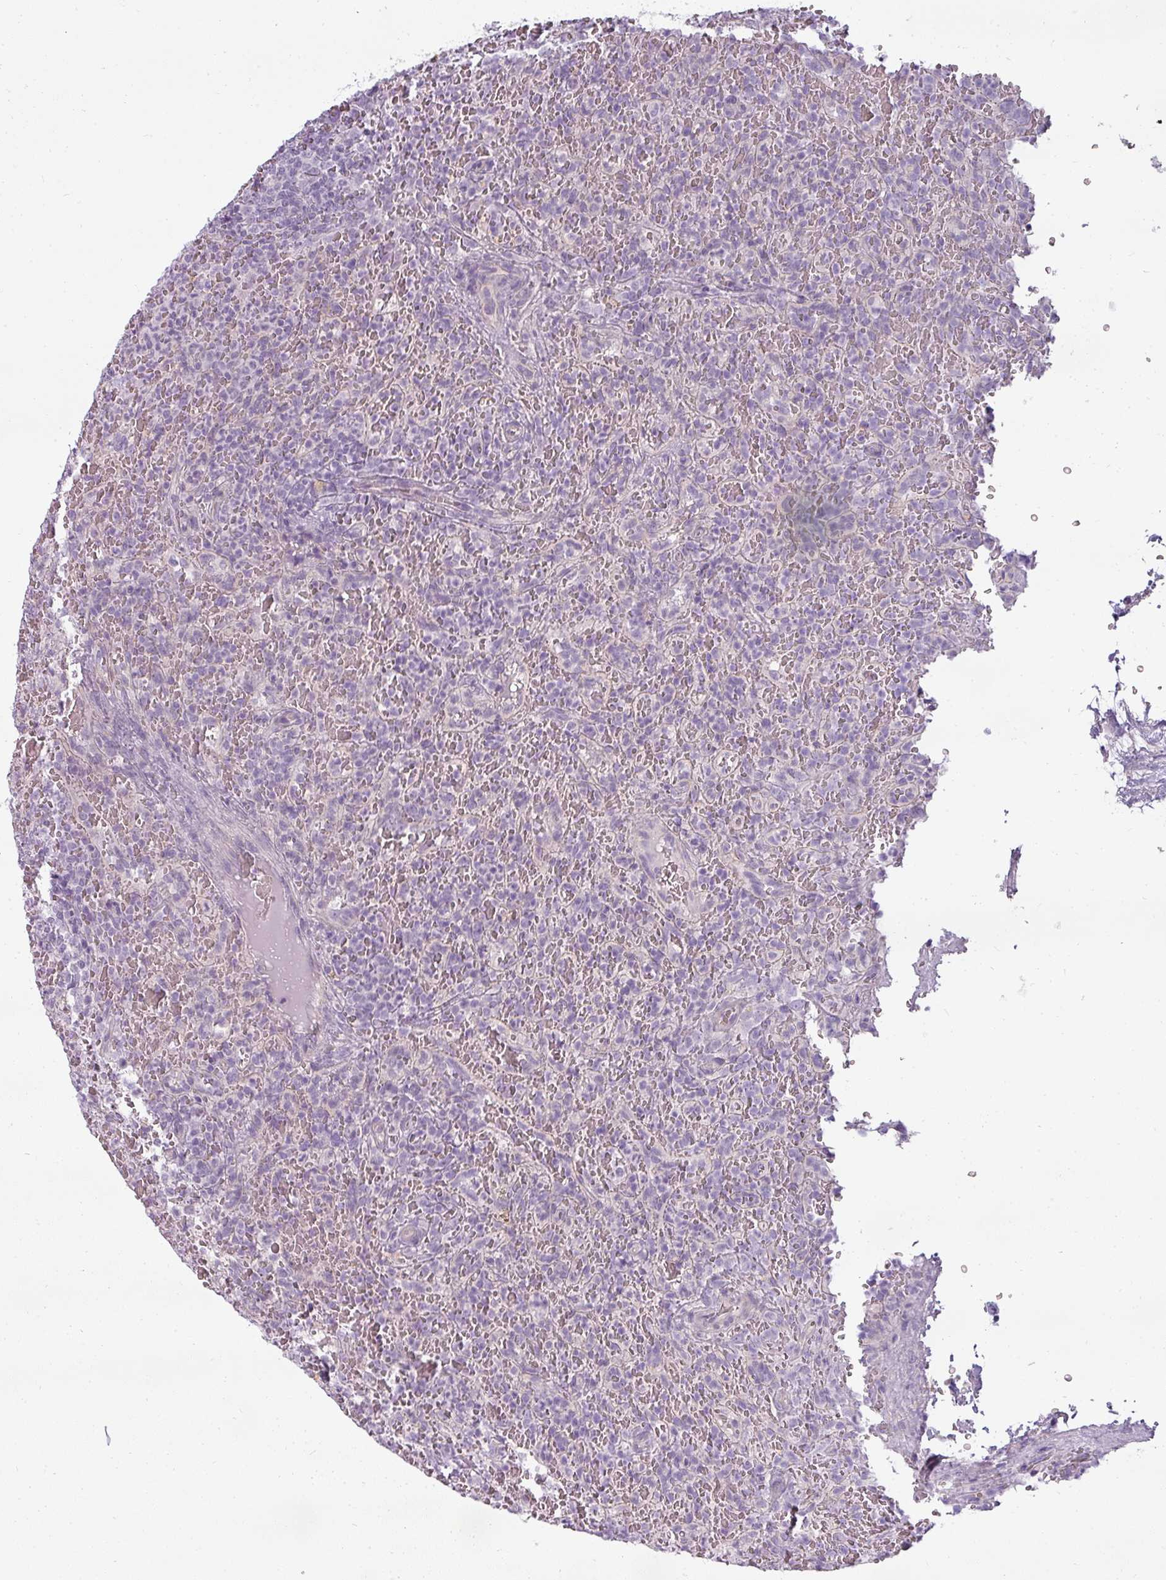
{"staining": {"intensity": "negative", "quantity": "none", "location": "none"}, "tissue": "lymphoma", "cell_type": "Tumor cells", "image_type": "cancer", "snomed": [{"axis": "morphology", "description": "Malignant lymphoma, non-Hodgkin's type, Low grade"}, {"axis": "topography", "description": "Spleen"}], "caption": "Tumor cells are negative for protein expression in human low-grade malignant lymphoma, non-Hodgkin's type.", "gene": "ASB1", "patient": {"sex": "female", "age": 64}}